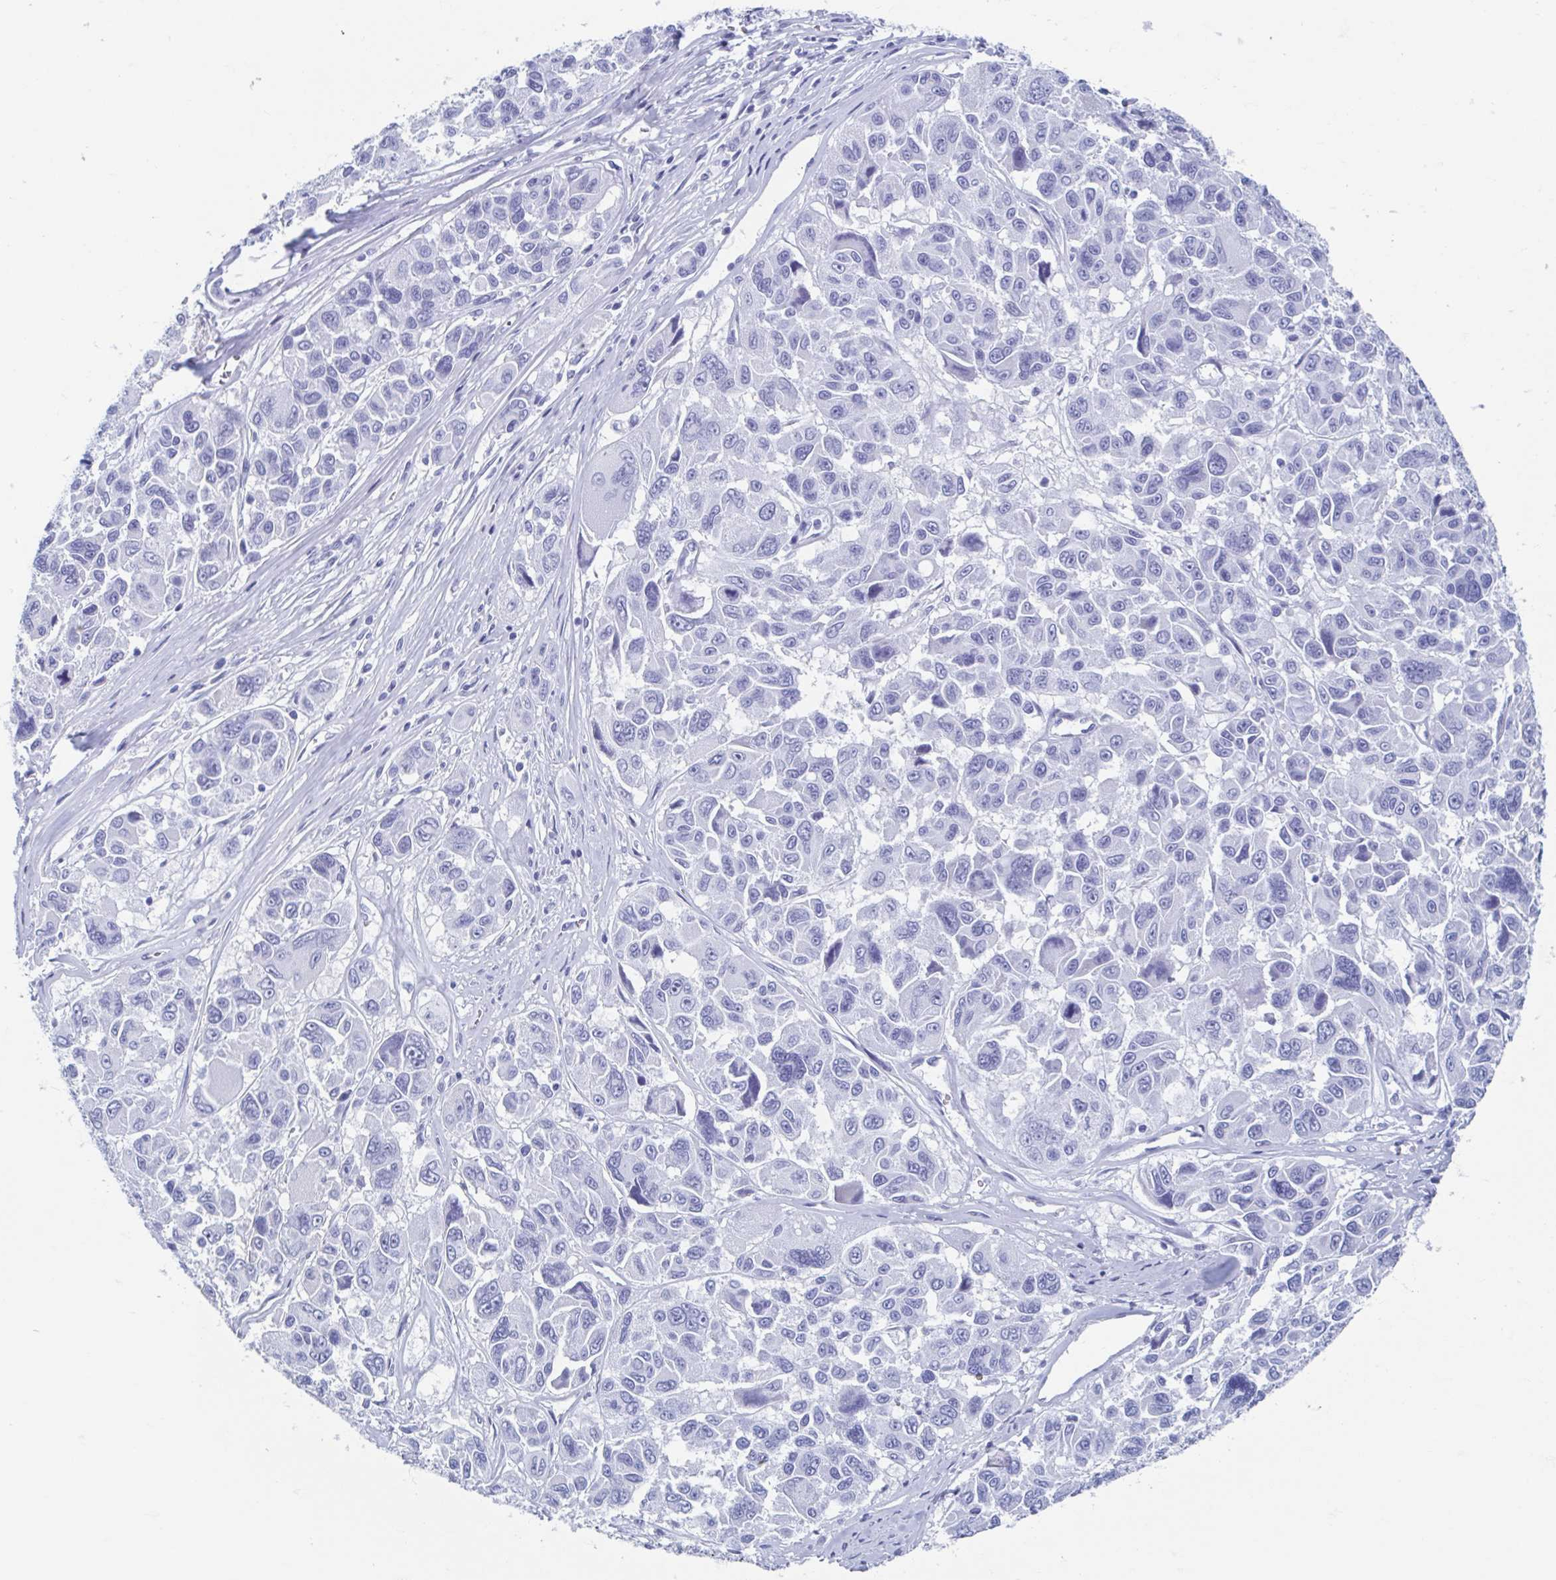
{"staining": {"intensity": "negative", "quantity": "none", "location": "none"}, "tissue": "melanoma", "cell_type": "Tumor cells", "image_type": "cancer", "snomed": [{"axis": "morphology", "description": "Malignant melanoma, NOS"}, {"axis": "topography", "description": "Skin"}], "caption": "Melanoma was stained to show a protein in brown. There is no significant positivity in tumor cells. (DAB (3,3'-diaminobenzidine) immunohistochemistry (IHC), high magnification).", "gene": "C10orf53", "patient": {"sex": "female", "age": 66}}